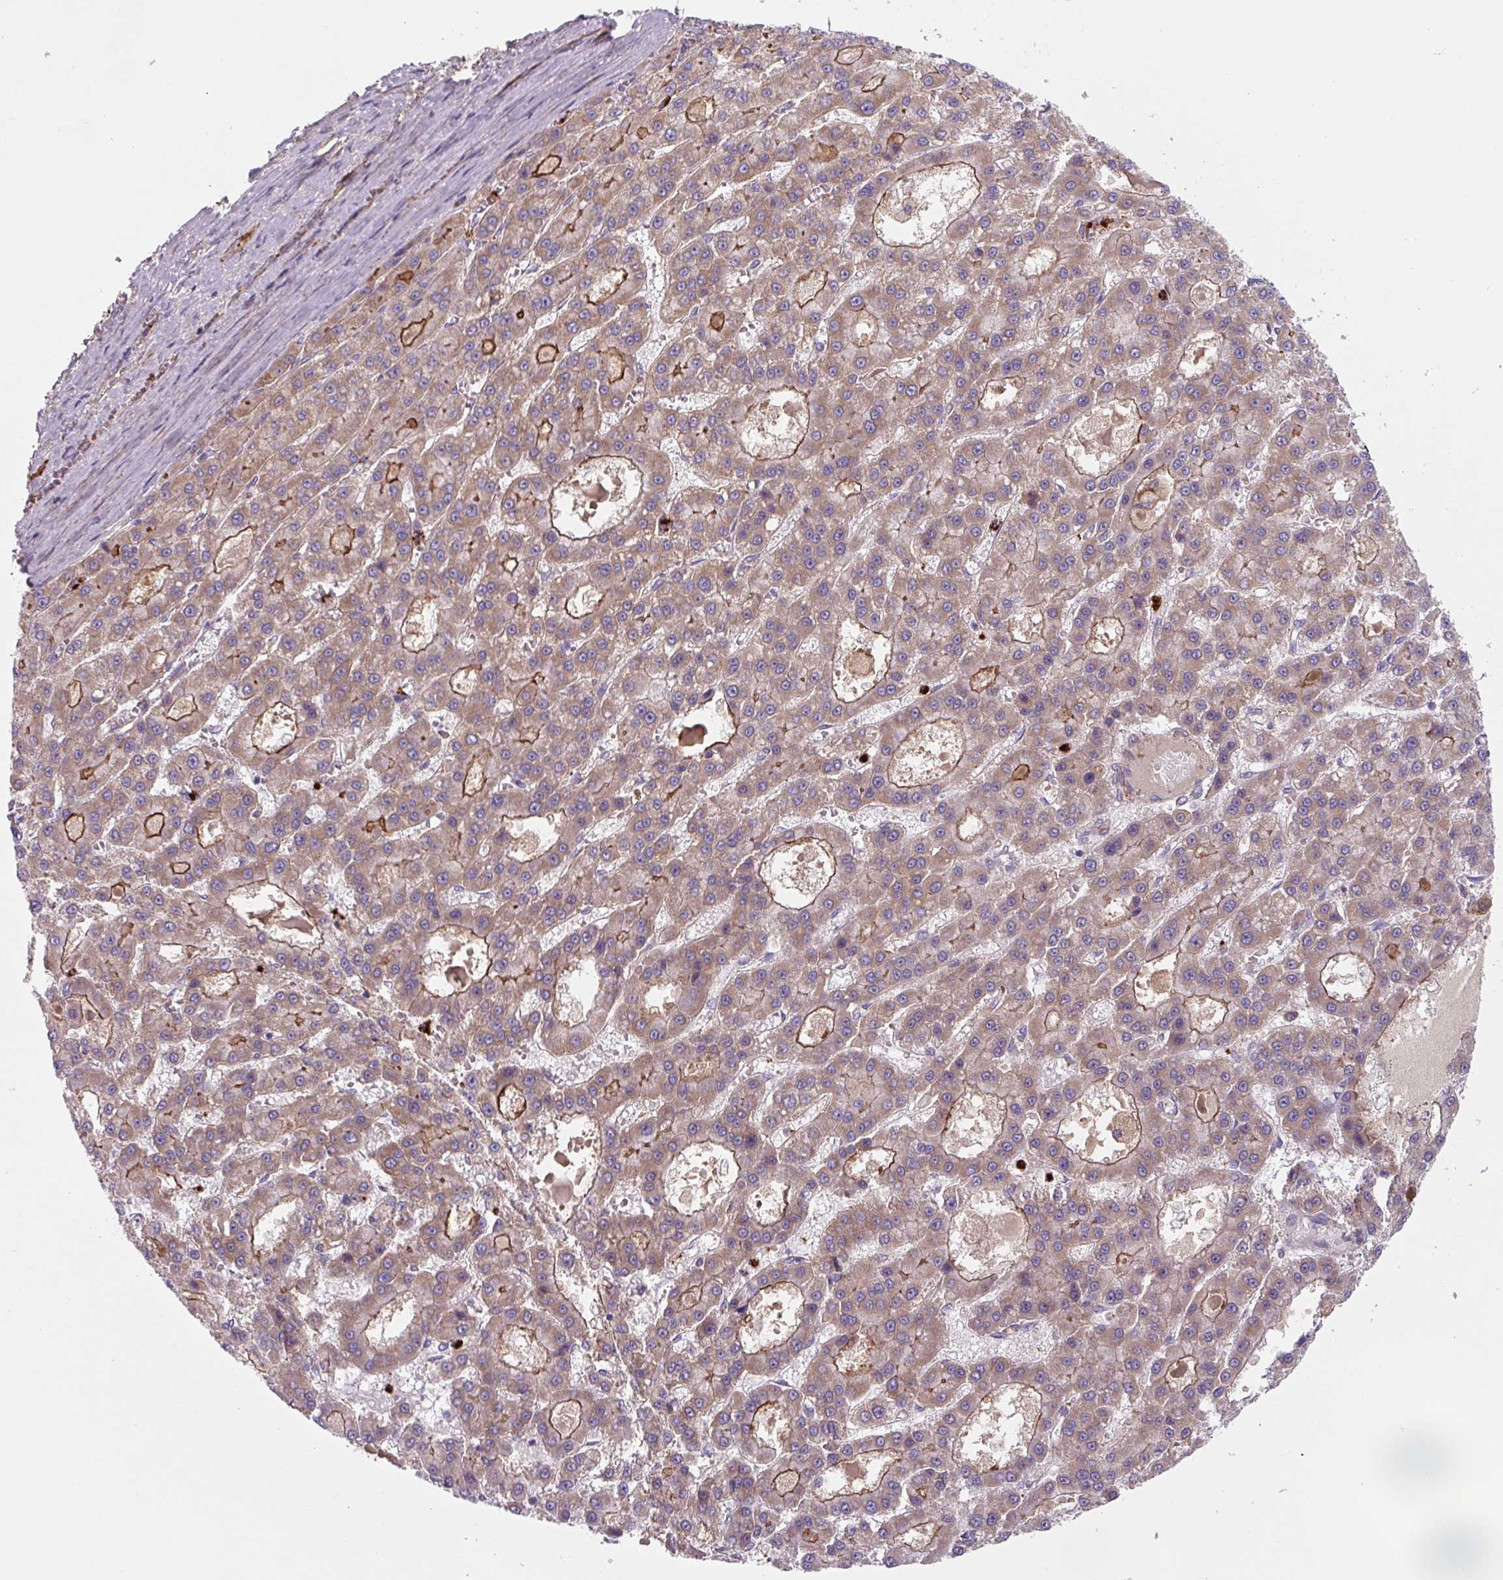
{"staining": {"intensity": "moderate", "quantity": ">75%", "location": "cytoplasmic/membranous"}, "tissue": "liver cancer", "cell_type": "Tumor cells", "image_type": "cancer", "snomed": [{"axis": "morphology", "description": "Carcinoma, Hepatocellular, NOS"}, {"axis": "topography", "description": "Liver"}], "caption": "Moderate cytoplasmic/membranous expression for a protein is present in about >75% of tumor cells of liver cancer (hepatocellular carcinoma) using immunohistochemistry.", "gene": "DHFR2", "patient": {"sex": "male", "age": 70}}